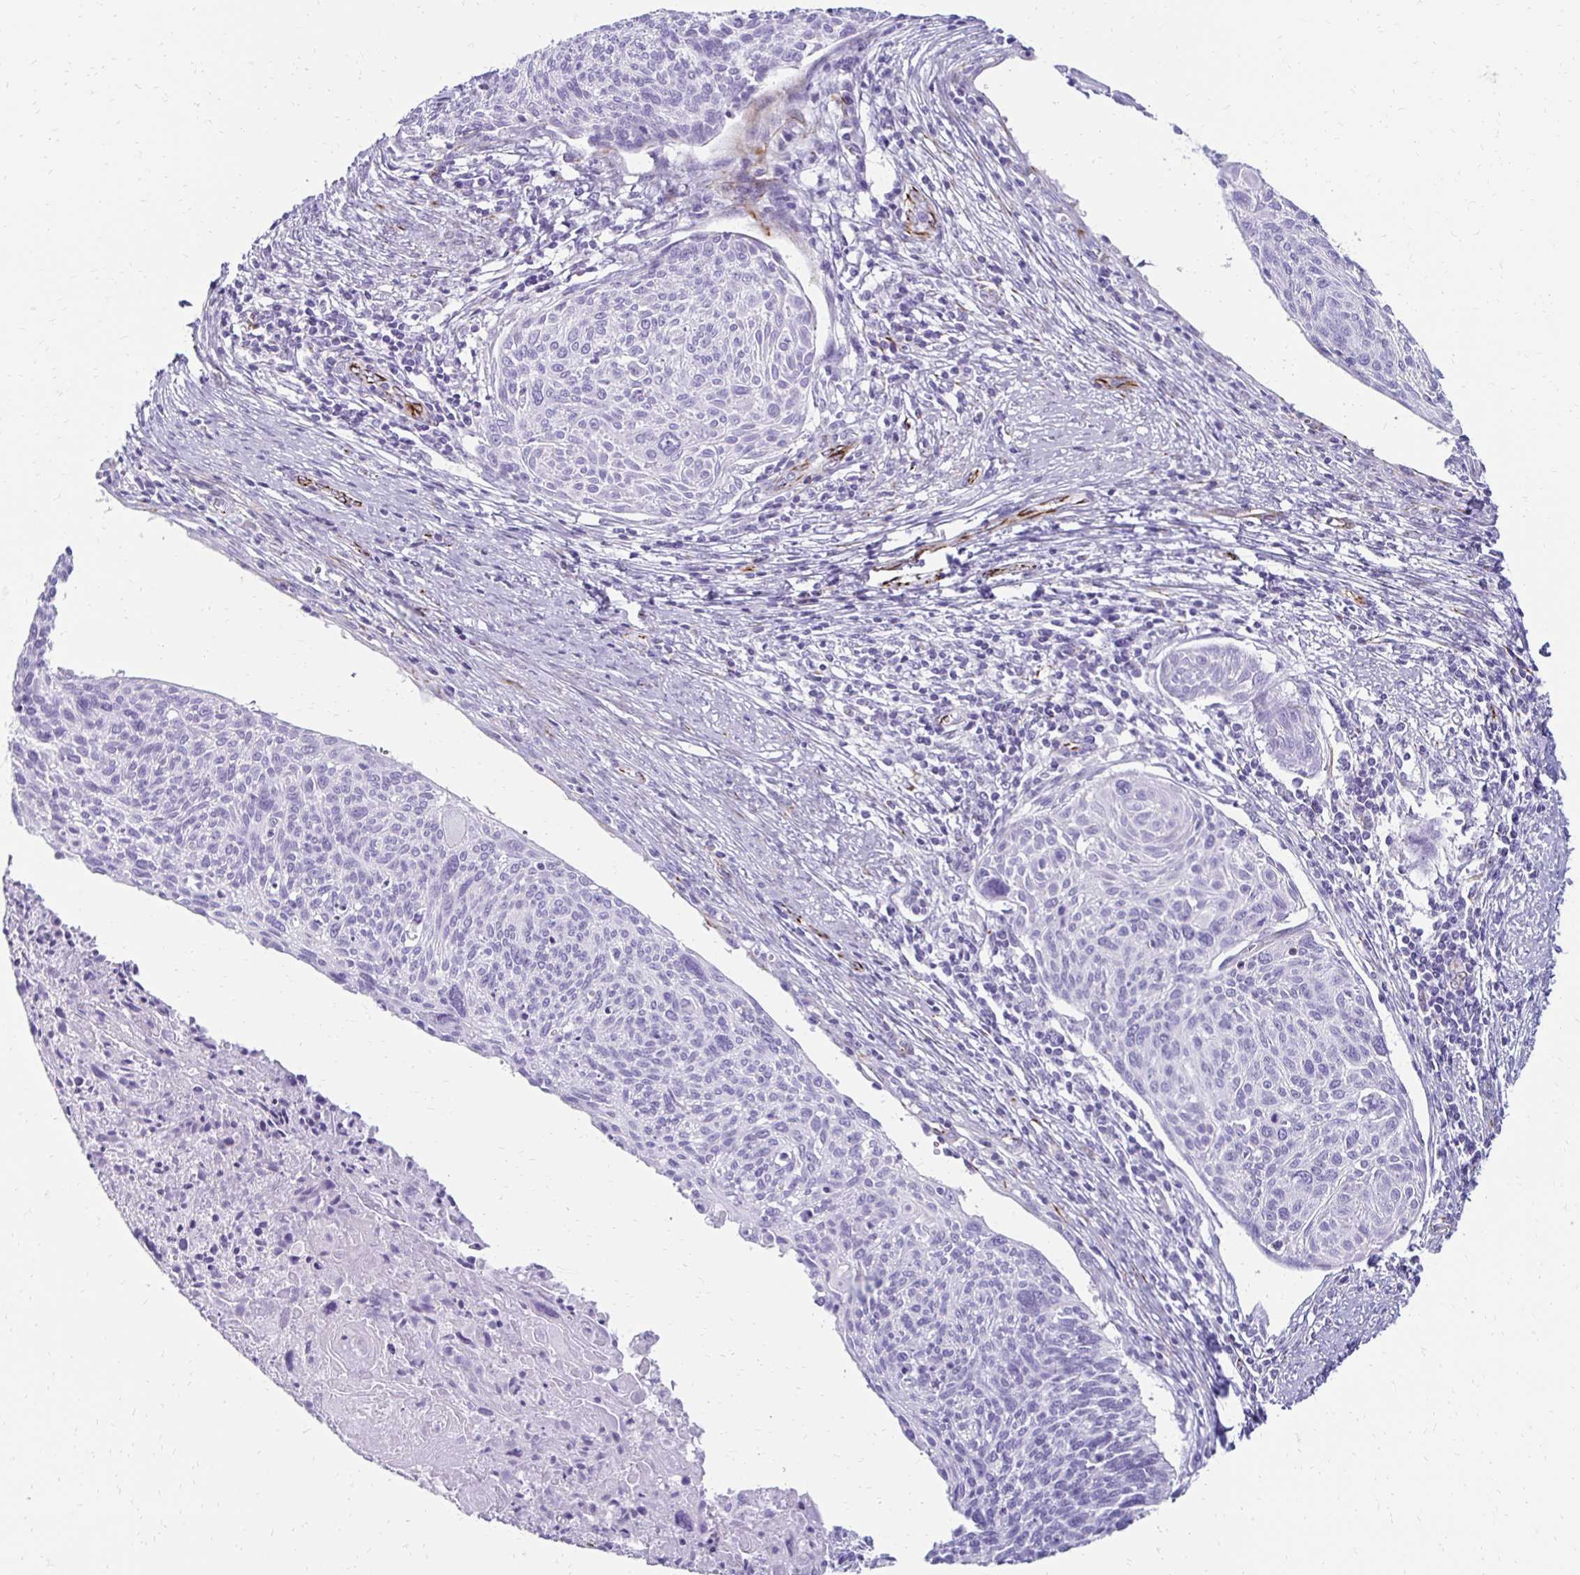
{"staining": {"intensity": "negative", "quantity": "none", "location": "none"}, "tissue": "cervical cancer", "cell_type": "Tumor cells", "image_type": "cancer", "snomed": [{"axis": "morphology", "description": "Squamous cell carcinoma, NOS"}, {"axis": "topography", "description": "Cervix"}], "caption": "Squamous cell carcinoma (cervical) was stained to show a protein in brown. There is no significant positivity in tumor cells.", "gene": "TMEM54", "patient": {"sex": "female", "age": 49}}